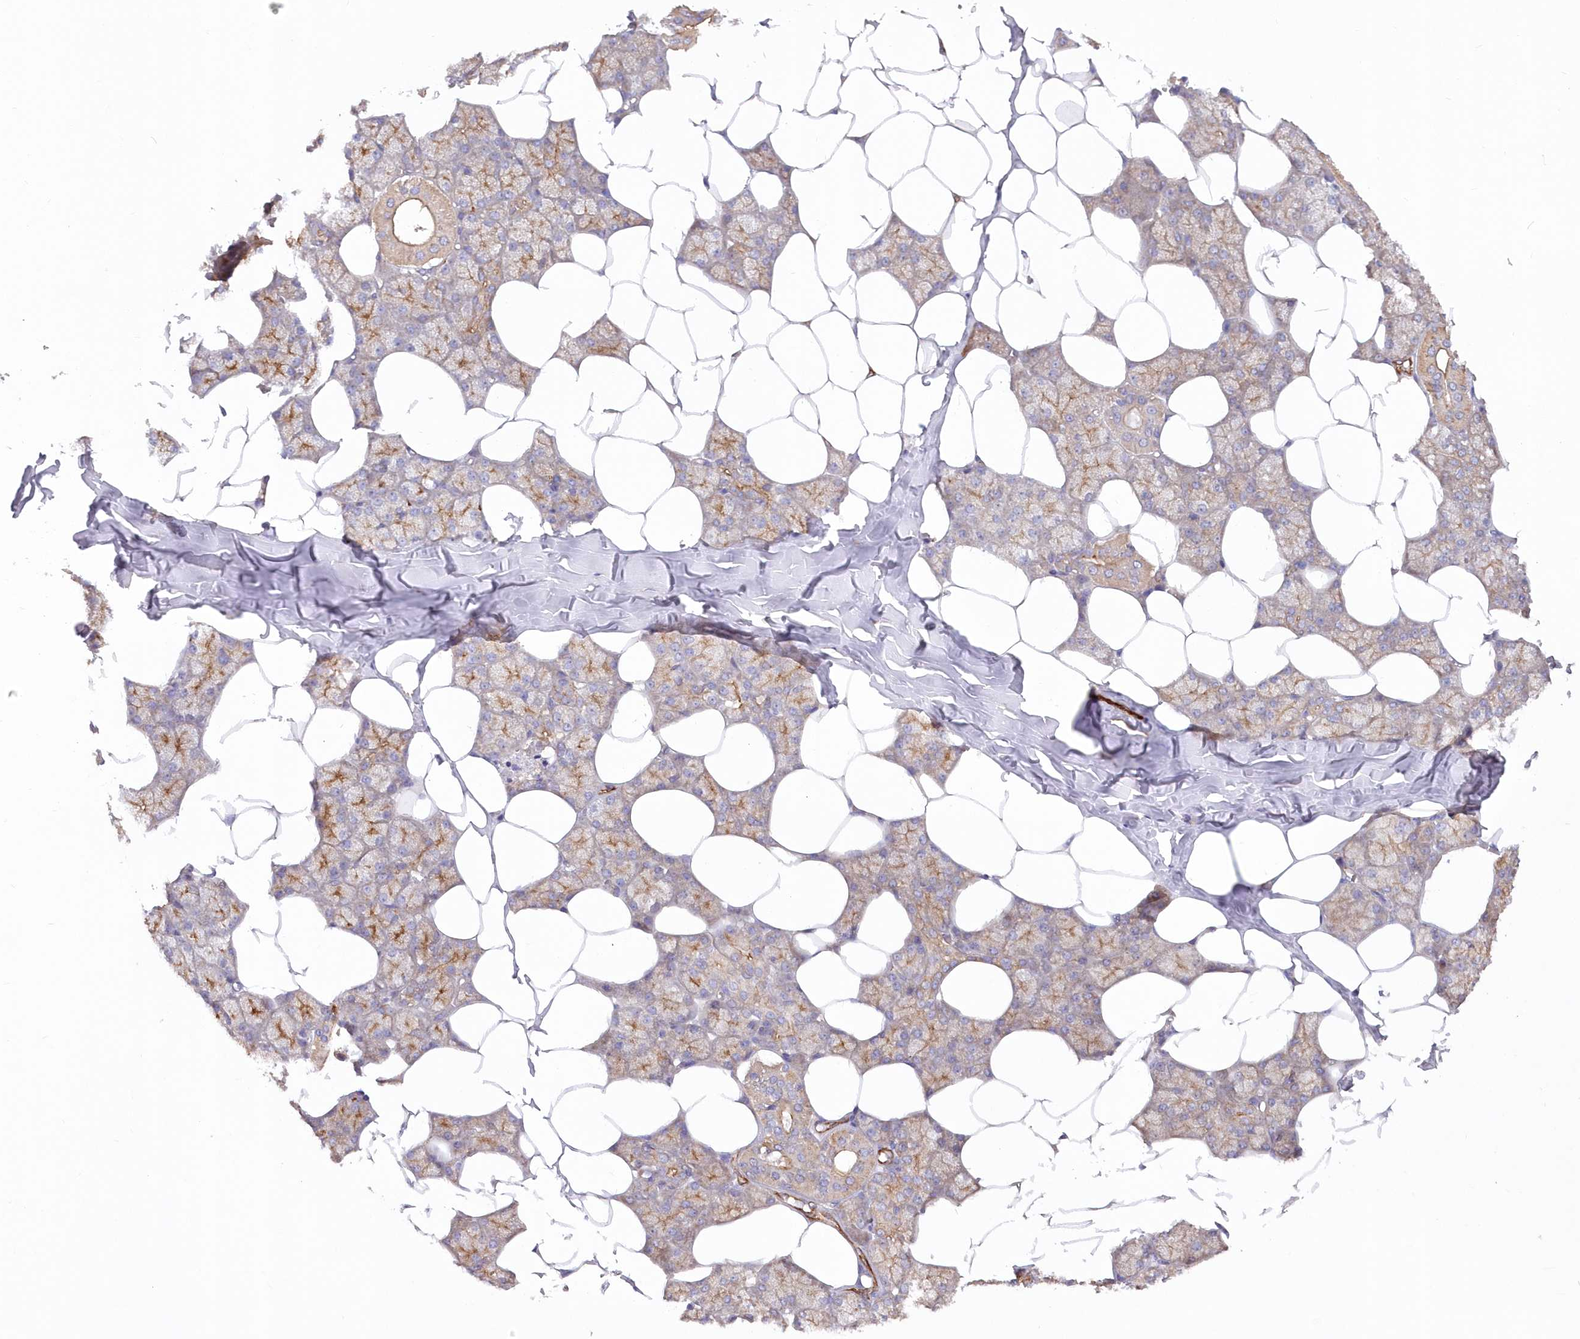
{"staining": {"intensity": "moderate", "quantity": ">75%", "location": "cytoplasmic/membranous"}, "tissue": "salivary gland", "cell_type": "Glandular cells", "image_type": "normal", "snomed": [{"axis": "morphology", "description": "Normal tissue, NOS"}, {"axis": "topography", "description": "Salivary gland"}], "caption": "A medium amount of moderate cytoplasmic/membranous expression is identified in about >75% of glandular cells in normal salivary gland. (brown staining indicates protein expression, while blue staining denotes nuclei).", "gene": "RAB11FIP5", "patient": {"sex": "male", "age": 62}}